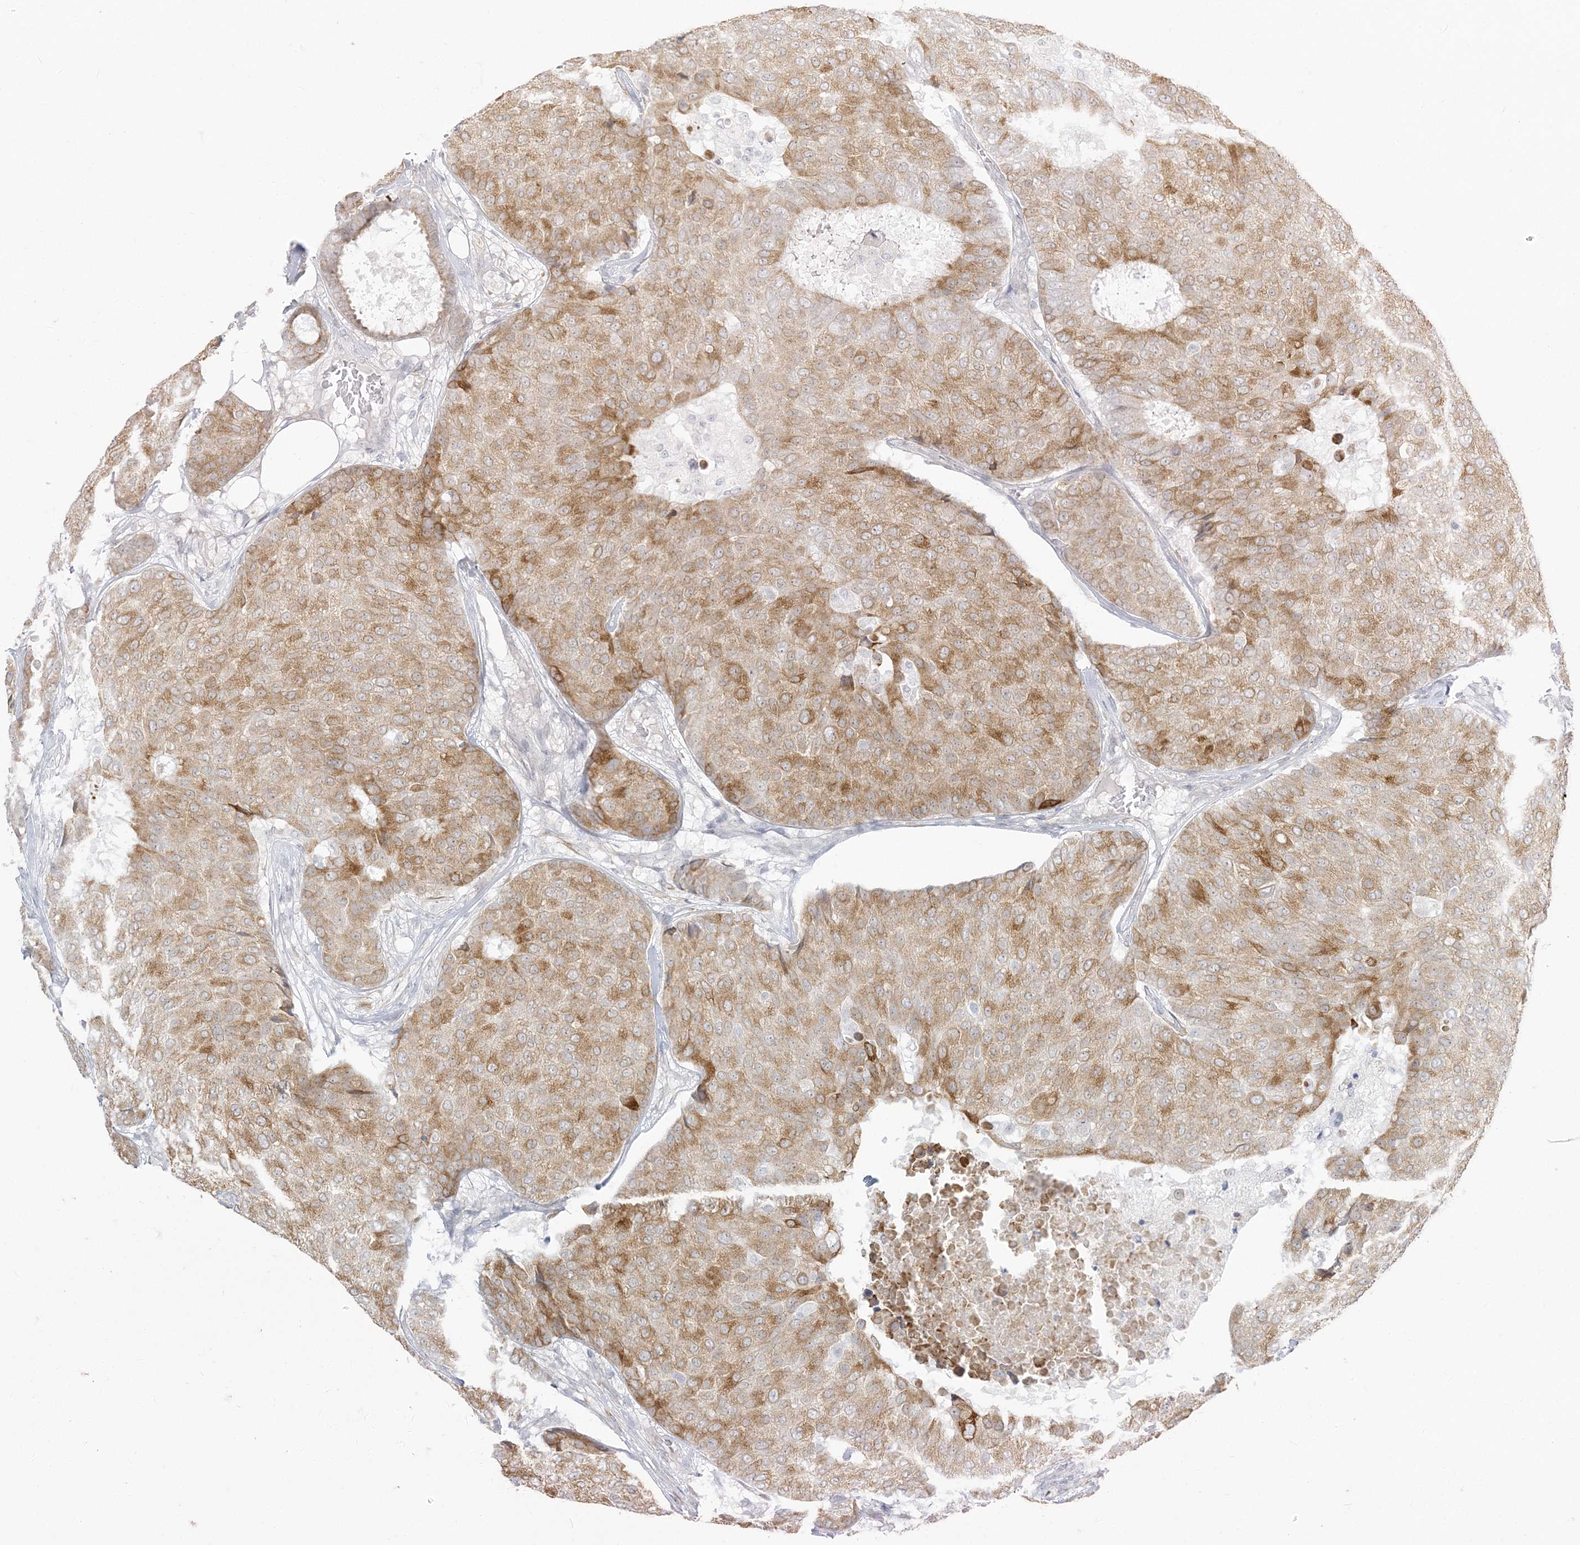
{"staining": {"intensity": "moderate", "quantity": ">75%", "location": "cytoplasmic/membranous"}, "tissue": "breast cancer", "cell_type": "Tumor cells", "image_type": "cancer", "snomed": [{"axis": "morphology", "description": "Duct carcinoma"}, {"axis": "topography", "description": "Breast"}], "caption": "Protein staining displays moderate cytoplasmic/membranous staining in about >75% of tumor cells in breast cancer. (Stains: DAB in brown, nuclei in blue, Microscopy: brightfield microscopy at high magnification).", "gene": "ZC3H6", "patient": {"sex": "female", "age": 75}}